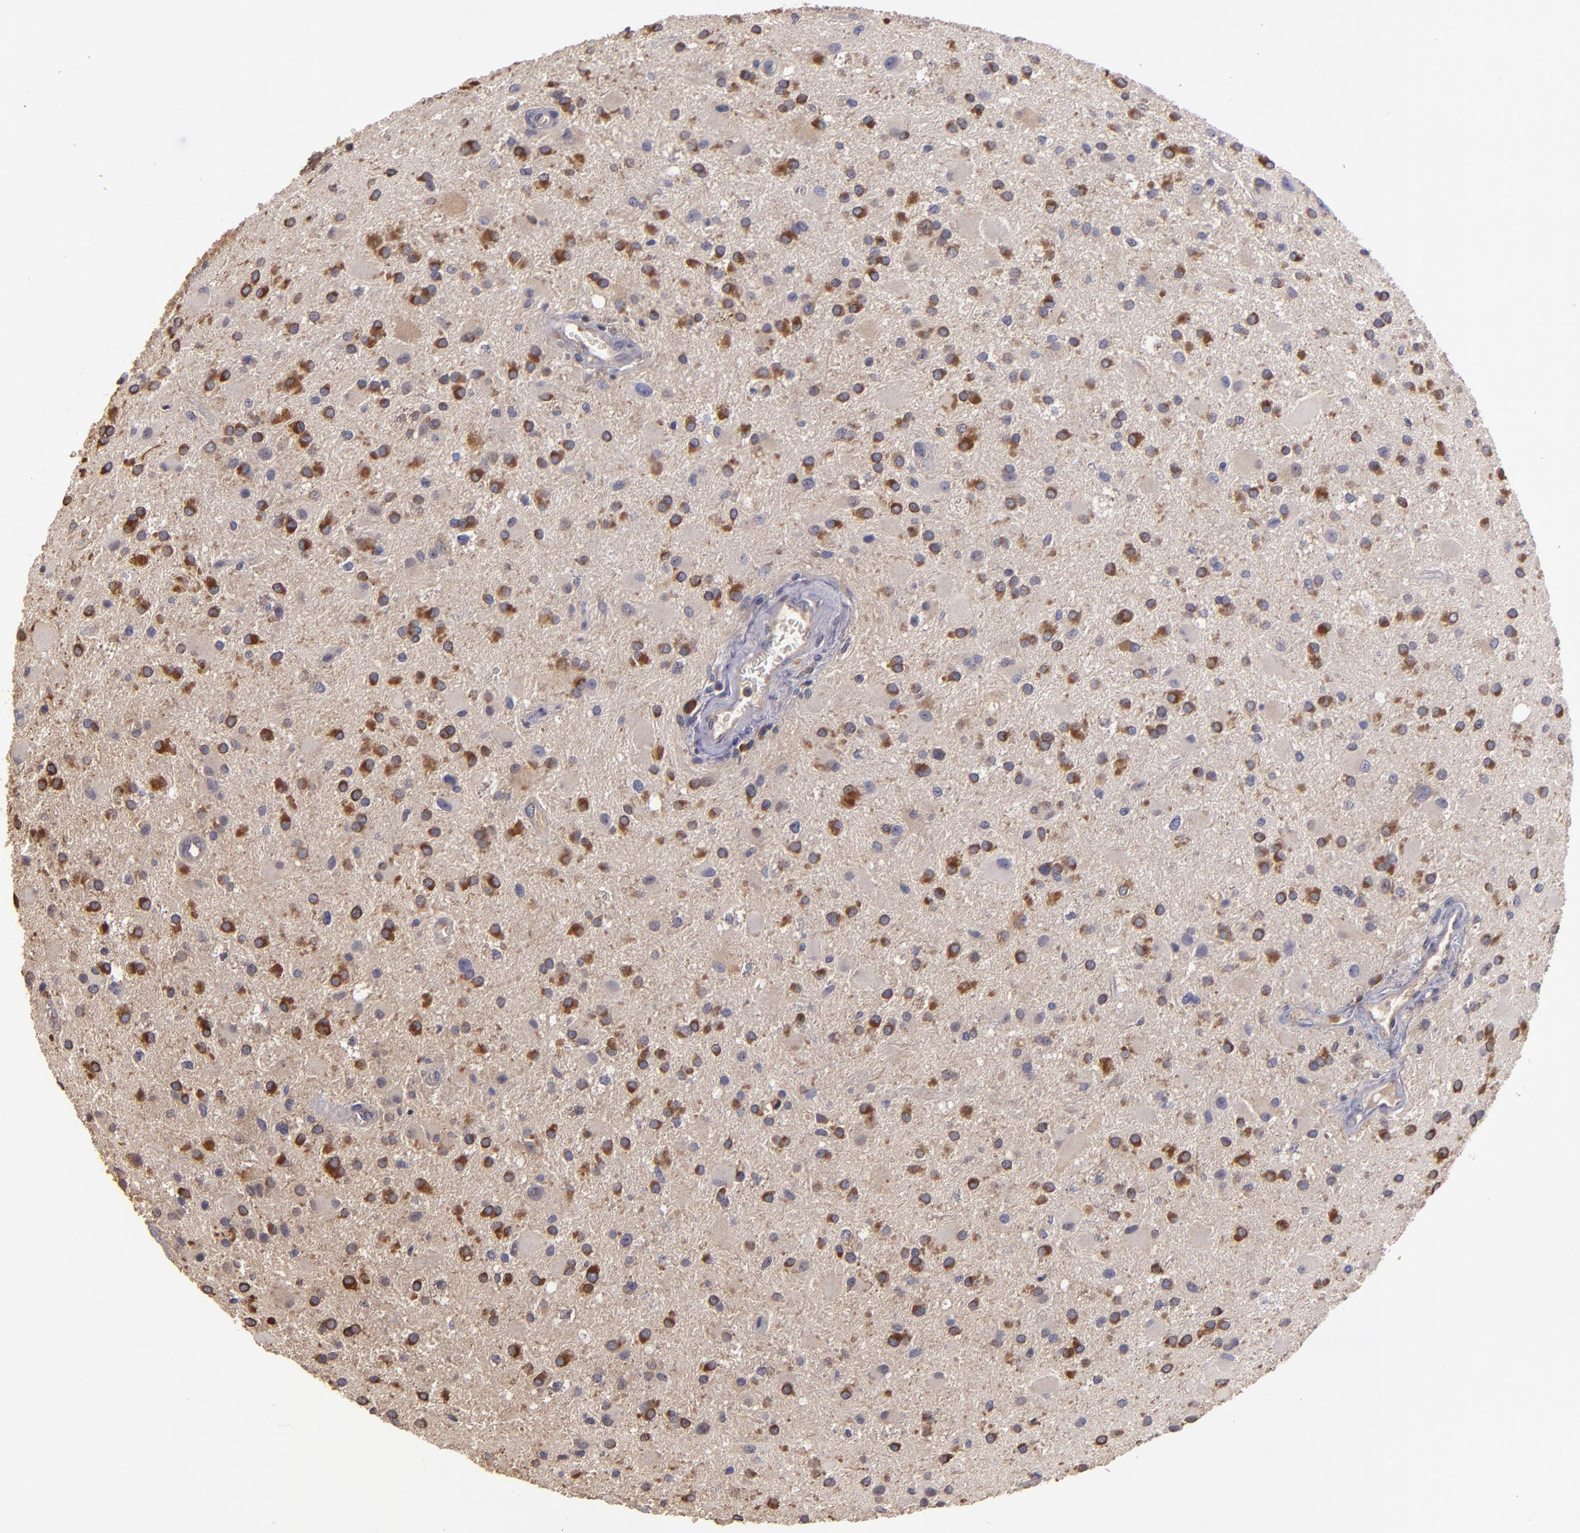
{"staining": {"intensity": "moderate", "quantity": "25%-75%", "location": "cytoplasmic/membranous"}, "tissue": "glioma", "cell_type": "Tumor cells", "image_type": "cancer", "snomed": [{"axis": "morphology", "description": "Glioma, malignant, Low grade"}, {"axis": "topography", "description": "Brain"}], "caption": "Moderate cytoplasmic/membranous protein positivity is present in about 25%-75% of tumor cells in glioma.", "gene": "CARS1", "patient": {"sex": "male", "age": 58}}